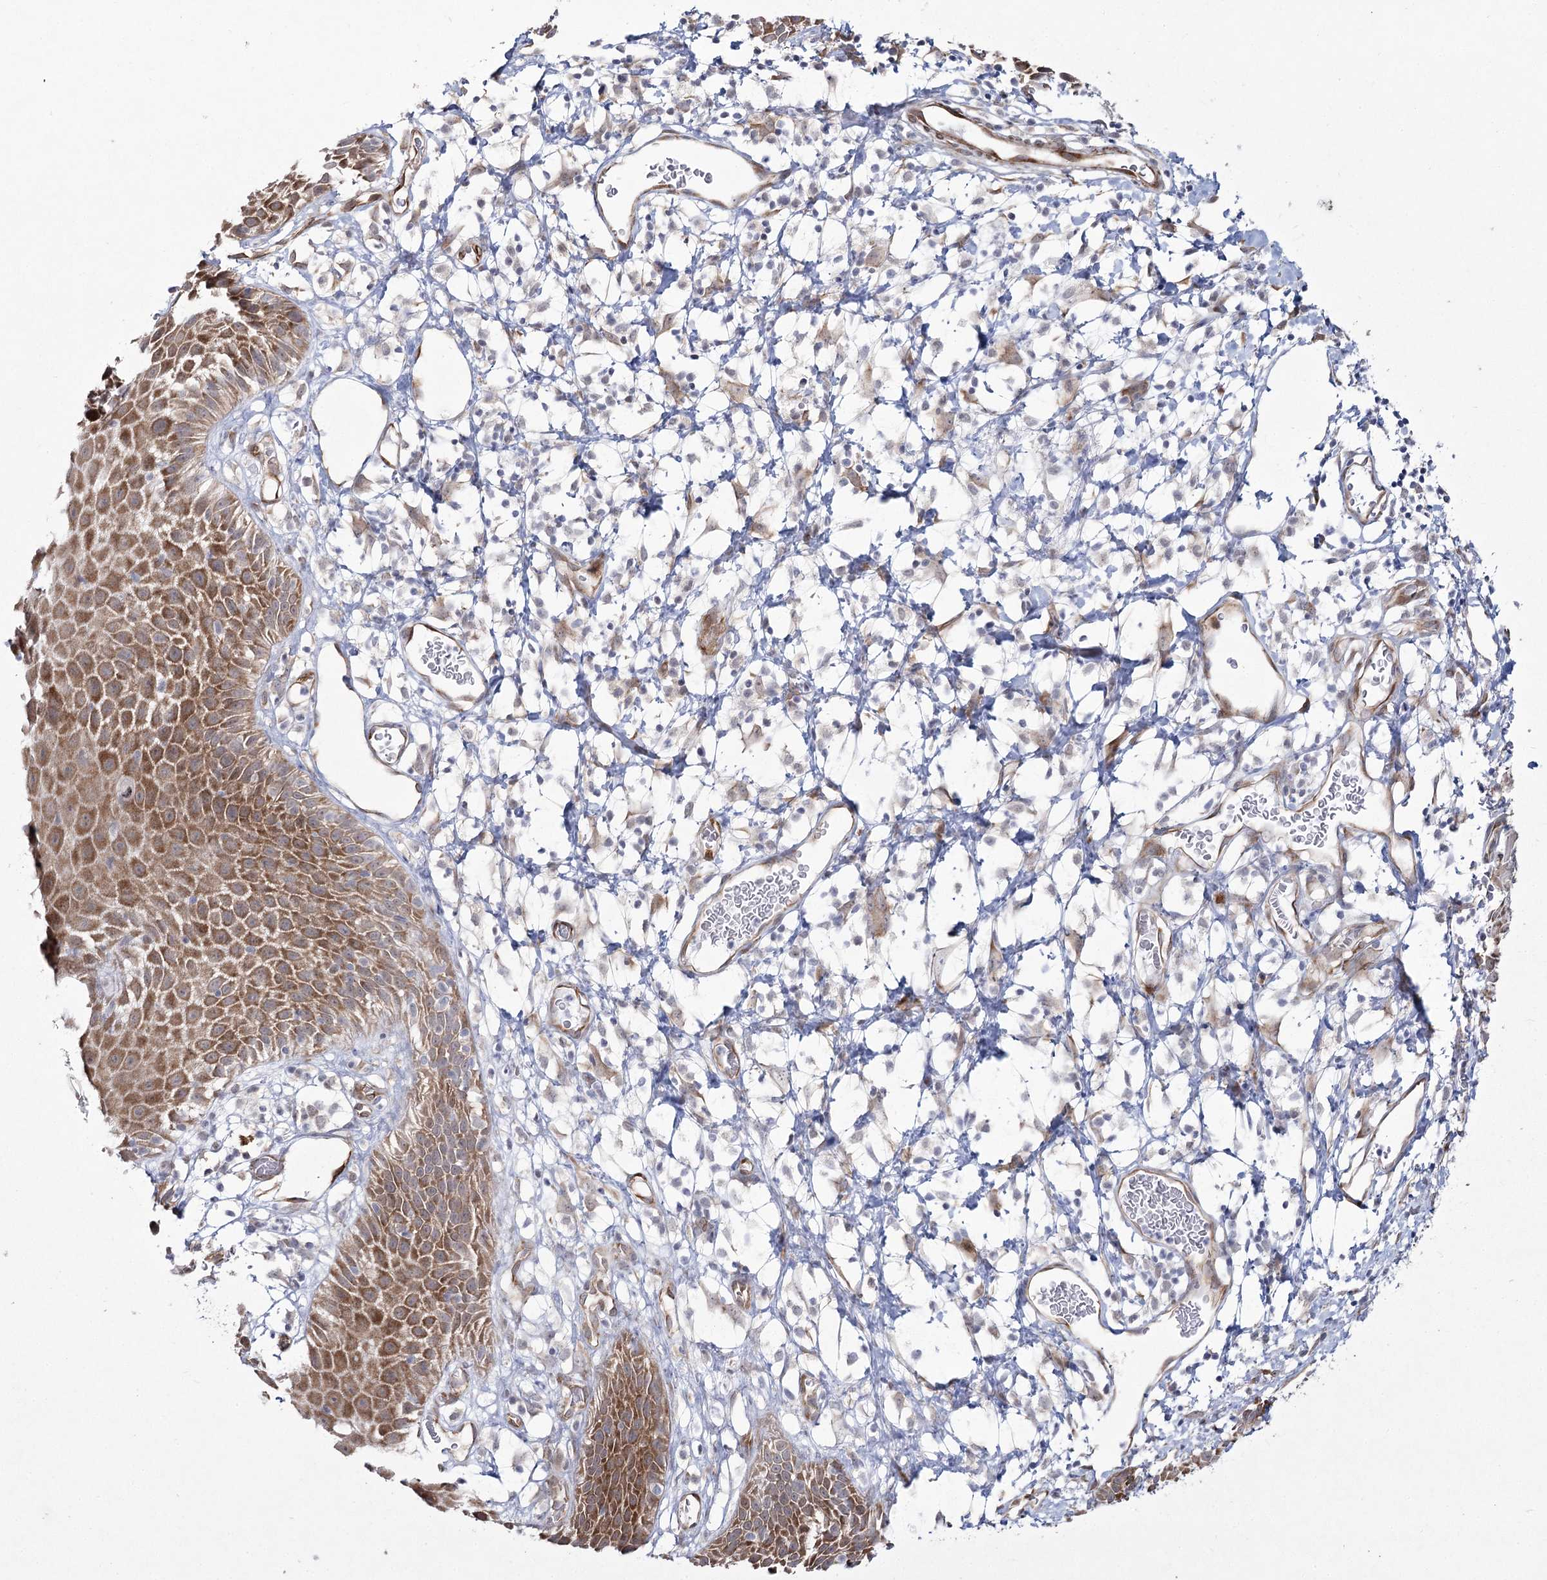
{"staining": {"intensity": "moderate", "quantity": "25%-75%", "location": "cytoplasmic/membranous,nuclear"}, "tissue": "skin", "cell_type": "Epidermal cells", "image_type": "normal", "snomed": [{"axis": "morphology", "description": "Normal tissue, NOS"}, {"axis": "topography", "description": "Vulva"}], "caption": "Immunohistochemistry micrograph of unremarkable human skin stained for a protein (brown), which reveals medium levels of moderate cytoplasmic/membranous,nuclear positivity in about 25%-75% of epidermal cells.", "gene": "YBX3", "patient": {"sex": "female", "age": 68}}